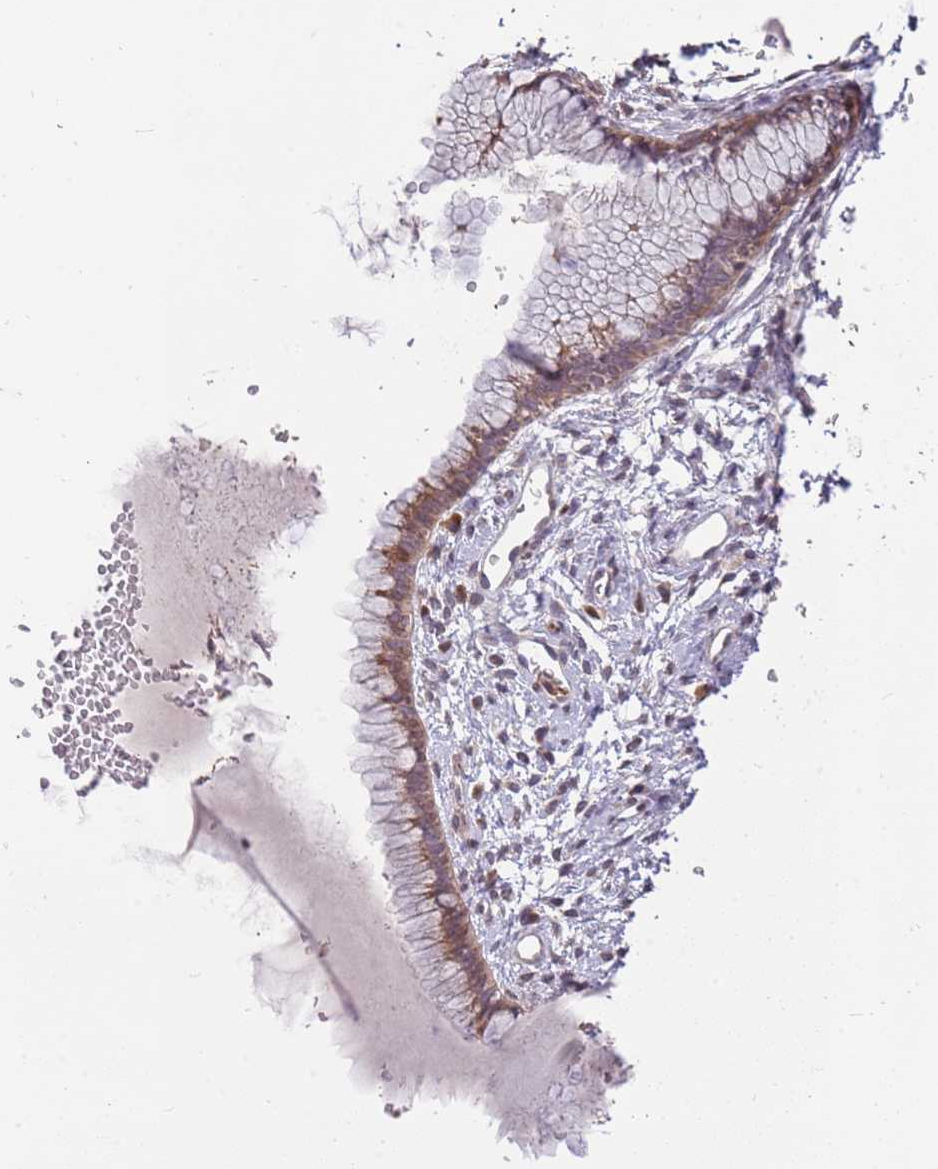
{"staining": {"intensity": "weak", "quantity": ">75%", "location": "cytoplasmic/membranous"}, "tissue": "cervix", "cell_type": "Glandular cells", "image_type": "normal", "snomed": [{"axis": "morphology", "description": "Normal tissue, NOS"}, {"axis": "topography", "description": "Cervix"}], "caption": "Immunohistochemical staining of benign cervix demonstrates low levels of weak cytoplasmic/membranous expression in about >75% of glandular cells.", "gene": "SLC16A4", "patient": {"sex": "female", "age": 42}}